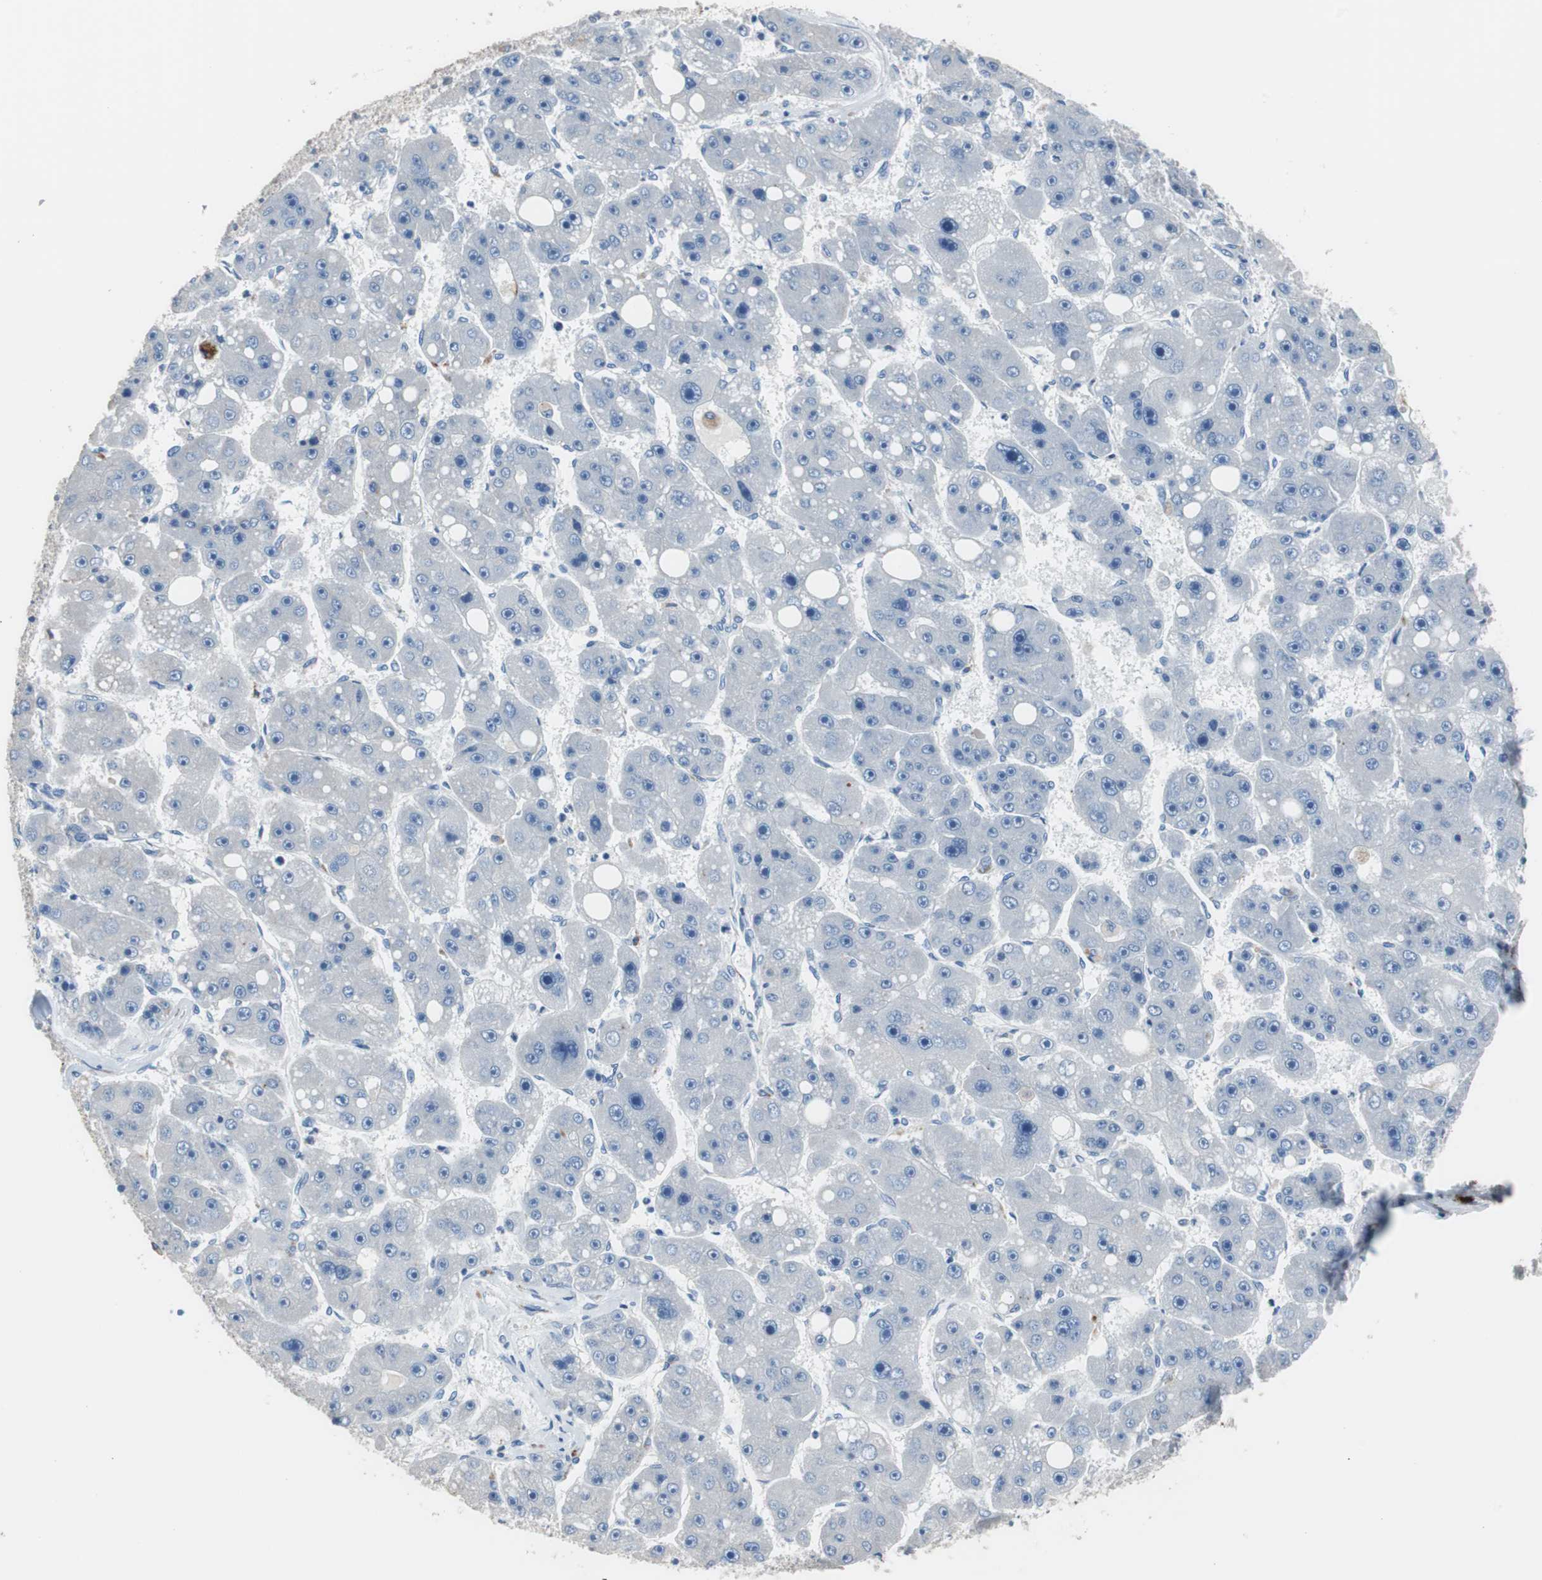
{"staining": {"intensity": "negative", "quantity": "none", "location": "none"}, "tissue": "liver cancer", "cell_type": "Tumor cells", "image_type": "cancer", "snomed": [{"axis": "morphology", "description": "Carcinoma, Hepatocellular, NOS"}, {"axis": "topography", "description": "Liver"}], "caption": "Immunohistochemistry (IHC) of liver hepatocellular carcinoma exhibits no staining in tumor cells.", "gene": "FCGR2B", "patient": {"sex": "female", "age": 61}}